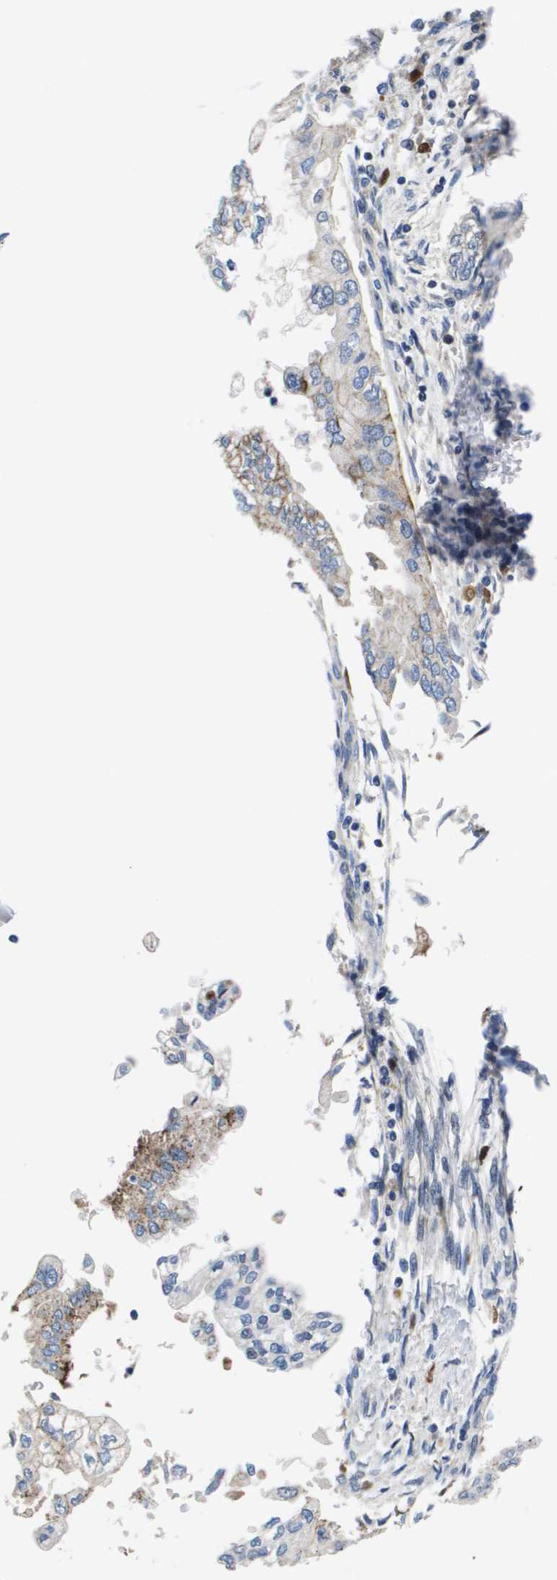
{"staining": {"intensity": "weak", "quantity": "<25%", "location": "cytoplasmic/membranous"}, "tissue": "pancreatic cancer", "cell_type": "Tumor cells", "image_type": "cancer", "snomed": [{"axis": "morphology", "description": "Normal tissue, NOS"}, {"axis": "topography", "description": "Pancreas"}], "caption": "This is an IHC image of pancreatic cancer. There is no positivity in tumor cells.", "gene": "SERPINC1", "patient": {"sex": "male", "age": 42}}